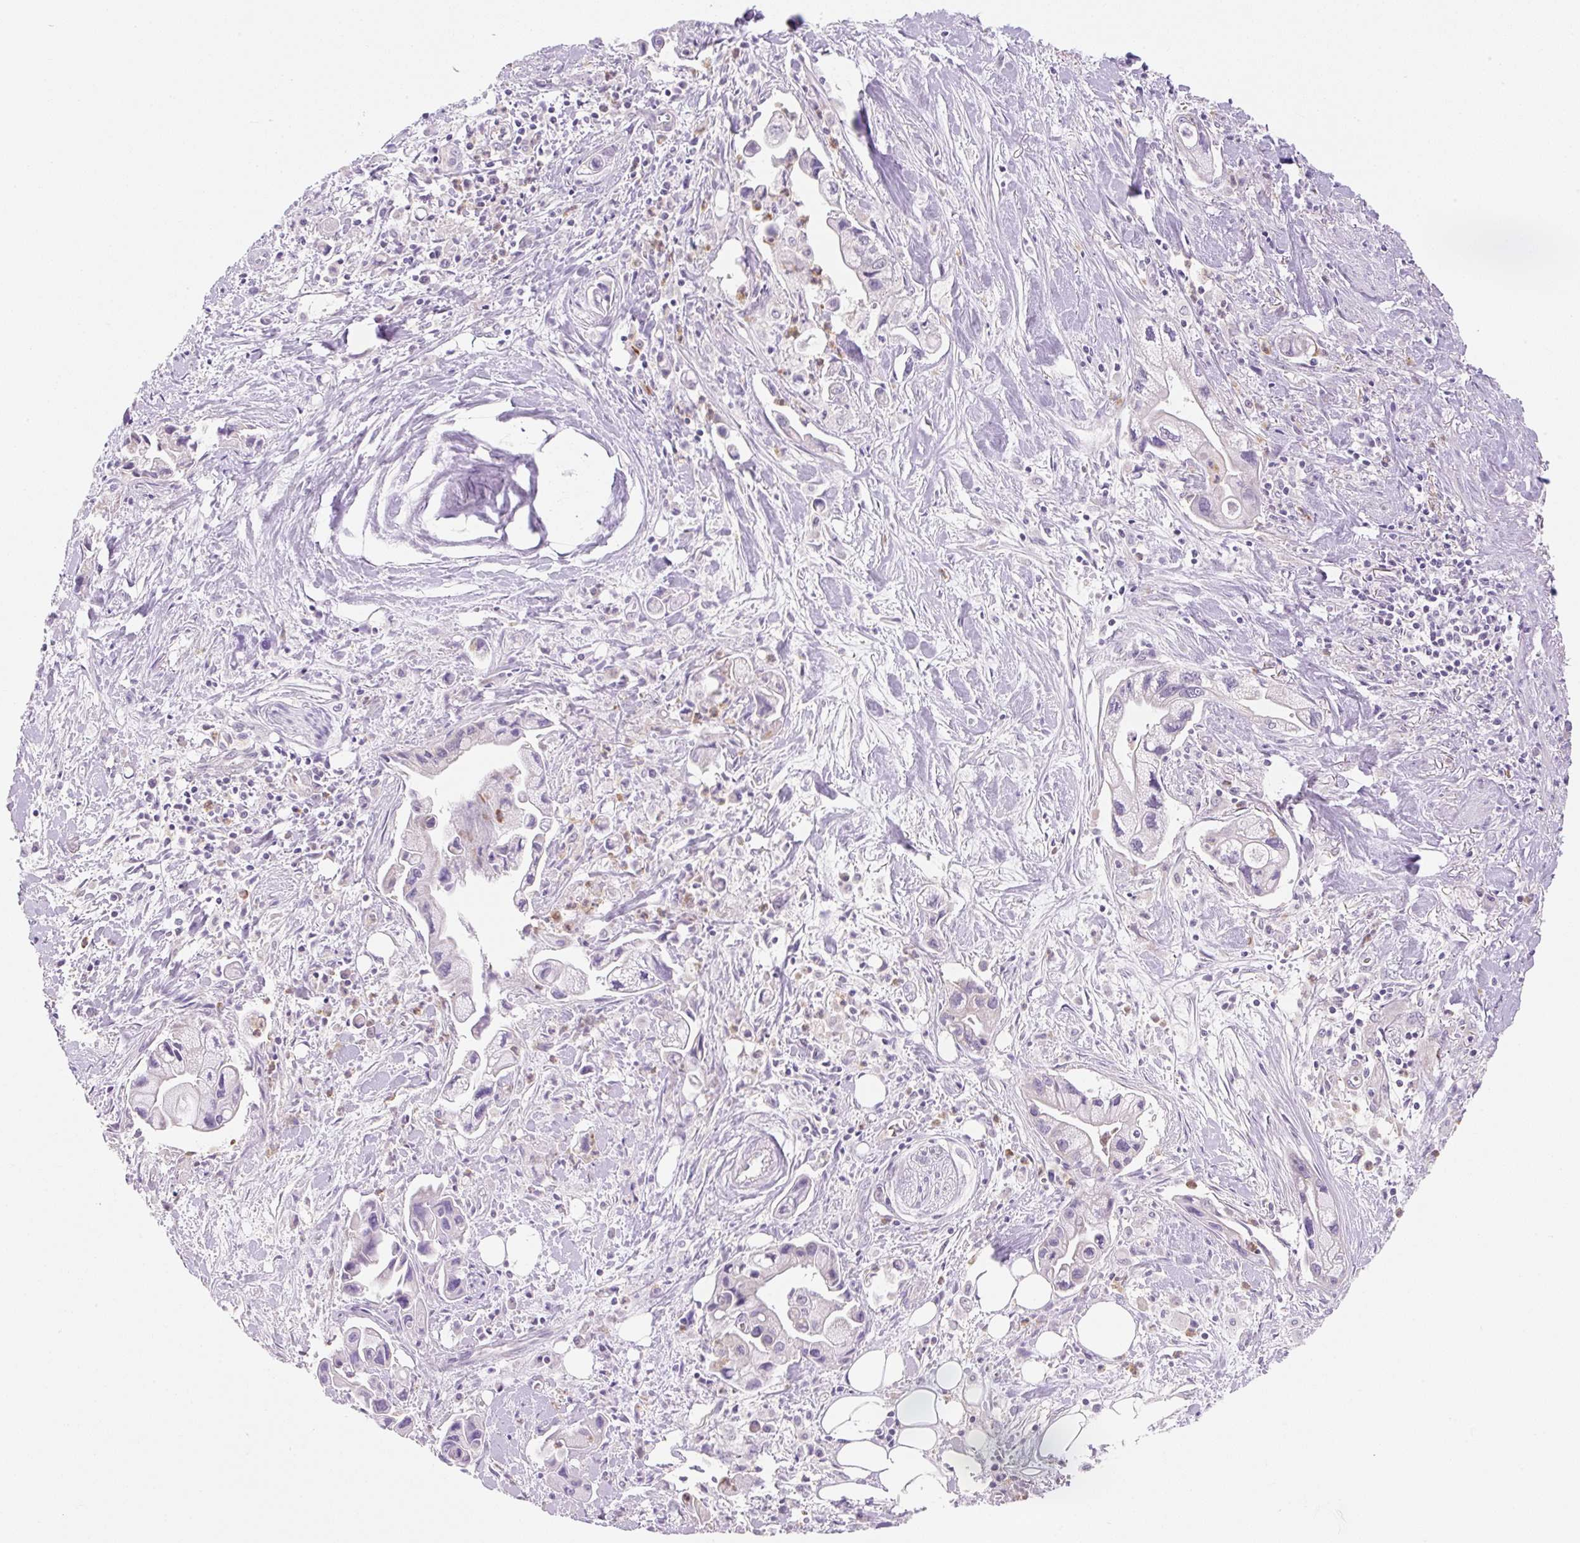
{"staining": {"intensity": "negative", "quantity": "none", "location": "none"}, "tissue": "pancreatic cancer", "cell_type": "Tumor cells", "image_type": "cancer", "snomed": [{"axis": "morphology", "description": "Adenocarcinoma, NOS"}, {"axis": "topography", "description": "Pancreas"}], "caption": "Immunohistochemical staining of pancreatic cancer shows no significant positivity in tumor cells.", "gene": "OMA1", "patient": {"sex": "male", "age": 61}}